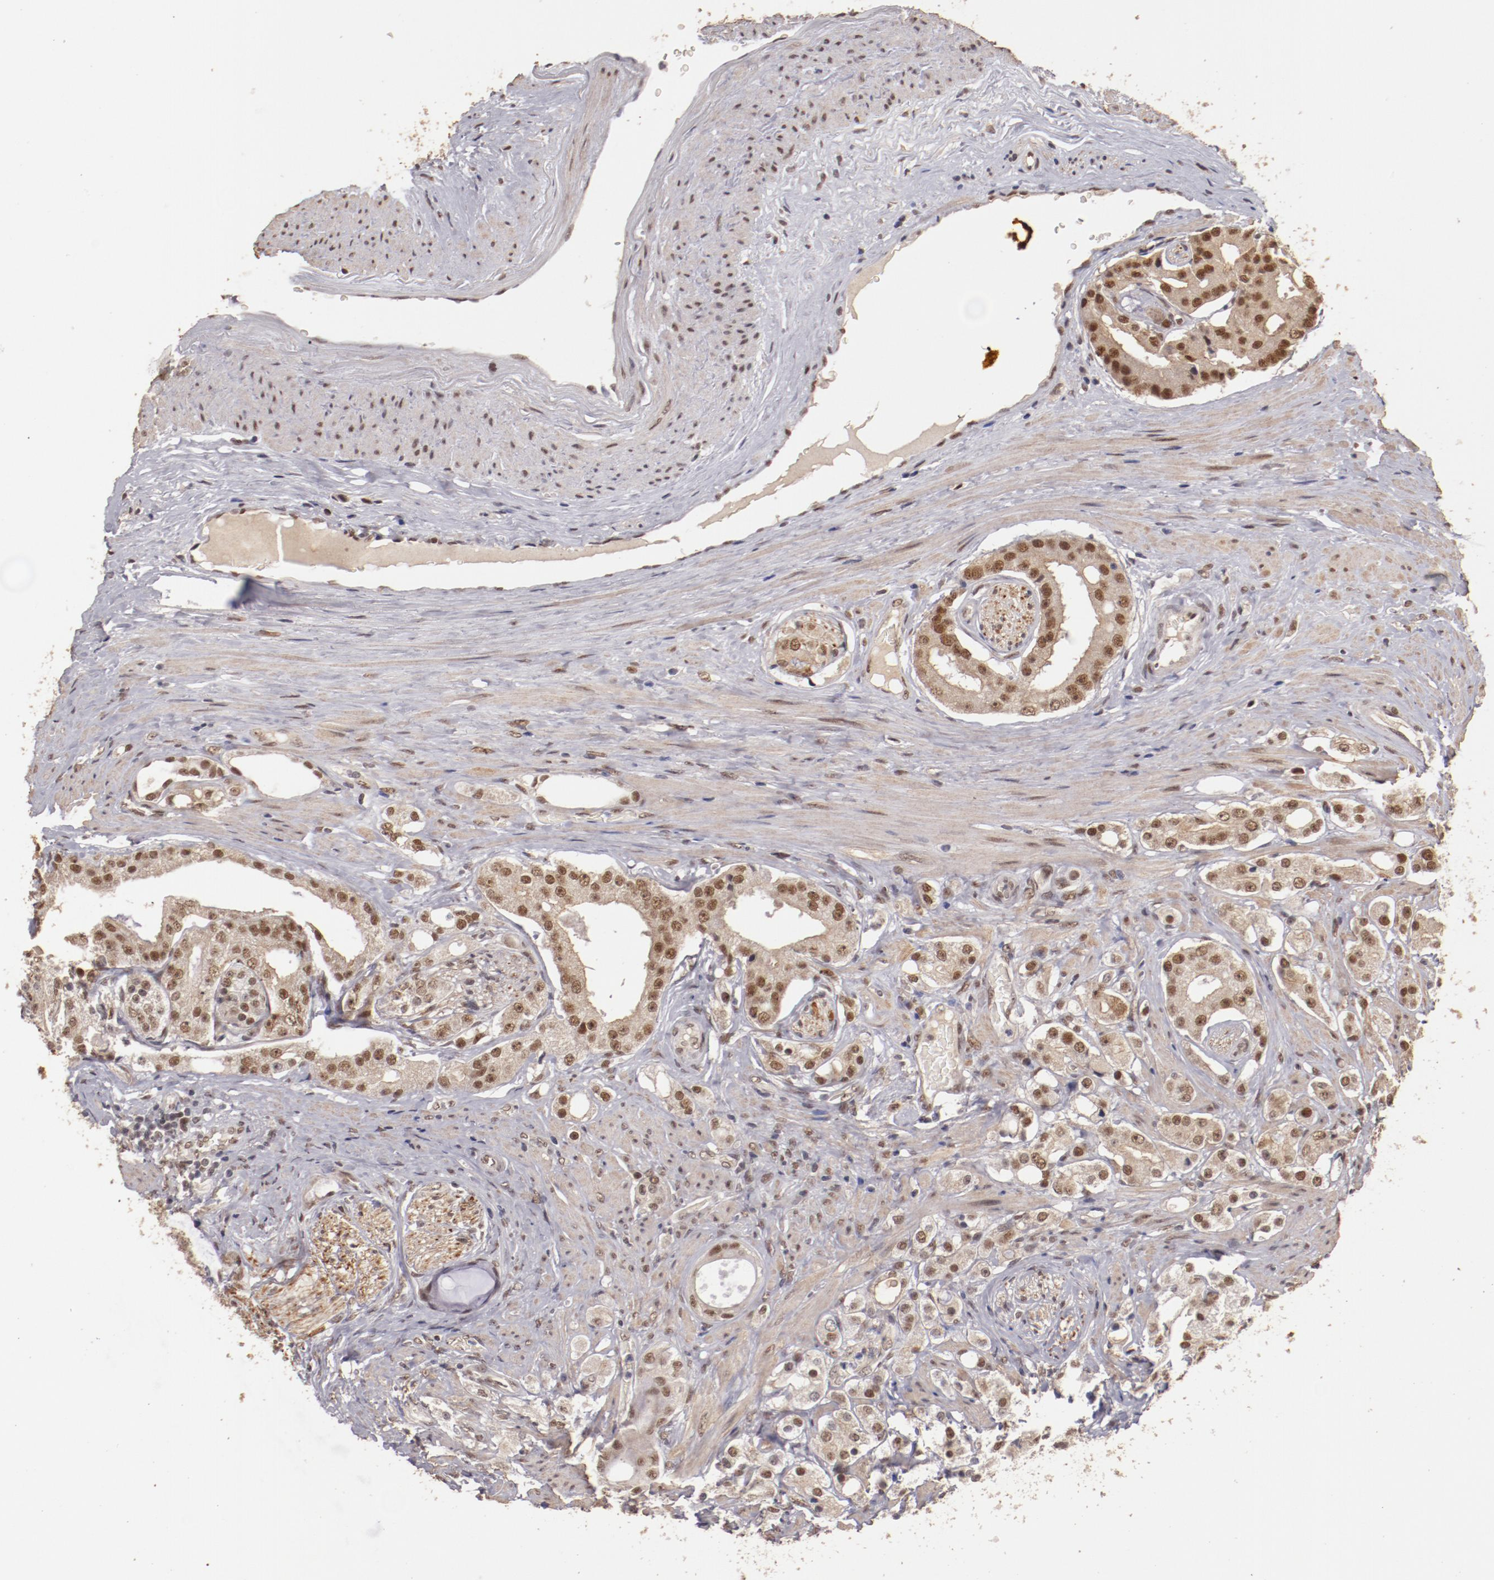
{"staining": {"intensity": "moderate", "quantity": ">75%", "location": "cytoplasmic/membranous,nuclear"}, "tissue": "prostate cancer", "cell_type": "Tumor cells", "image_type": "cancer", "snomed": [{"axis": "morphology", "description": "Adenocarcinoma, High grade"}, {"axis": "topography", "description": "Prostate"}], "caption": "High-magnification brightfield microscopy of prostate cancer stained with DAB (3,3'-diaminobenzidine) (brown) and counterstained with hematoxylin (blue). tumor cells exhibit moderate cytoplasmic/membranous and nuclear staining is seen in about>75% of cells. The staining is performed using DAB (3,3'-diaminobenzidine) brown chromogen to label protein expression. The nuclei are counter-stained blue using hematoxylin.", "gene": "CLOCK", "patient": {"sex": "male", "age": 68}}